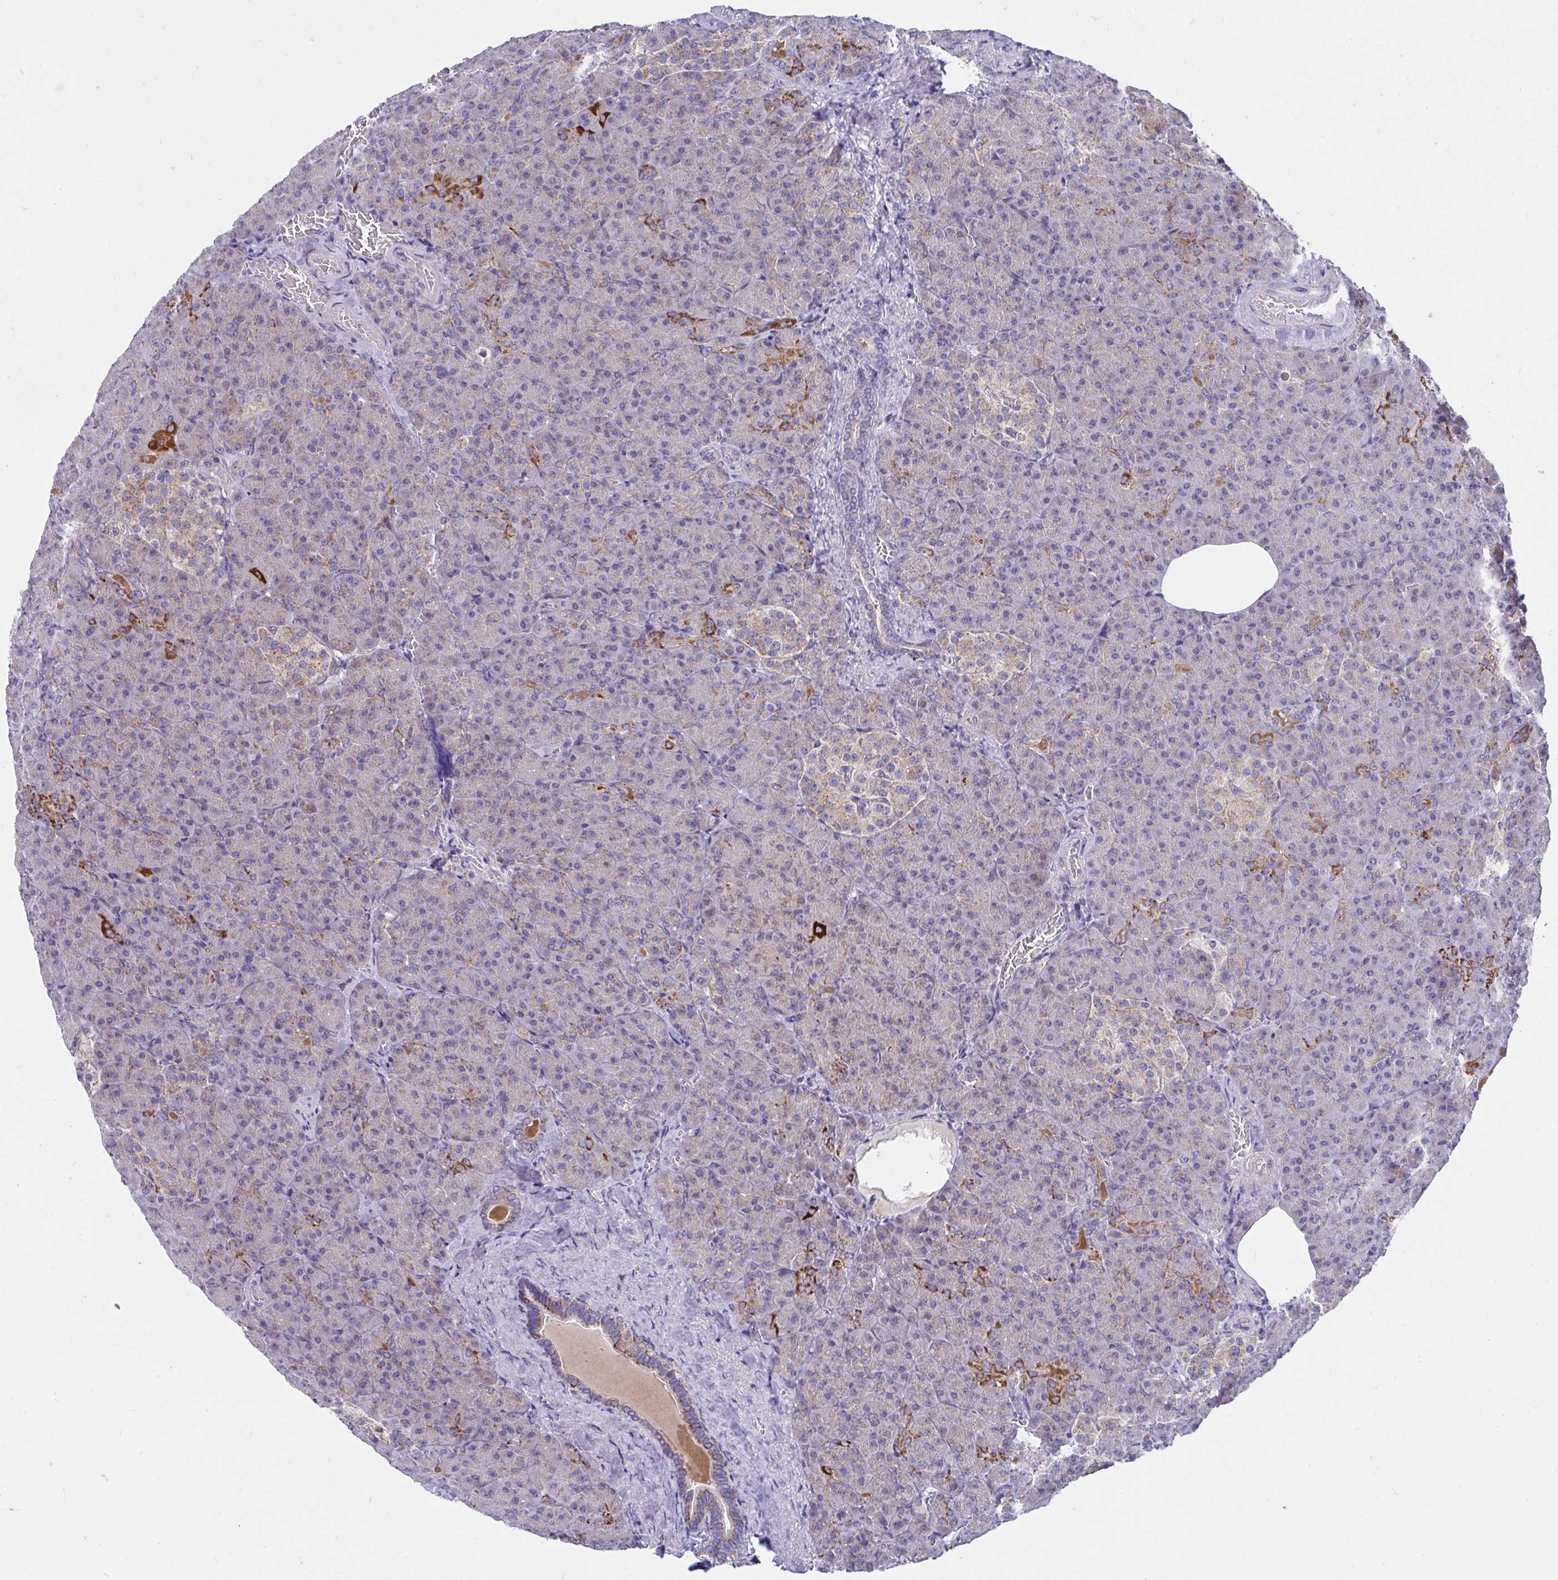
{"staining": {"intensity": "strong", "quantity": "<25%", "location": "cytoplasmic/membranous"}, "tissue": "pancreas", "cell_type": "Exocrine glandular cells", "image_type": "normal", "snomed": [{"axis": "morphology", "description": "Normal tissue, NOS"}, {"axis": "topography", "description": "Pancreas"}], "caption": "This image shows benign pancreas stained with IHC to label a protein in brown. The cytoplasmic/membranous of exocrine glandular cells show strong positivity for the protein. Nuclei are counter-stained blue.", "gene": "DTX3", "patient": {"sex": "female", "age": 74}}